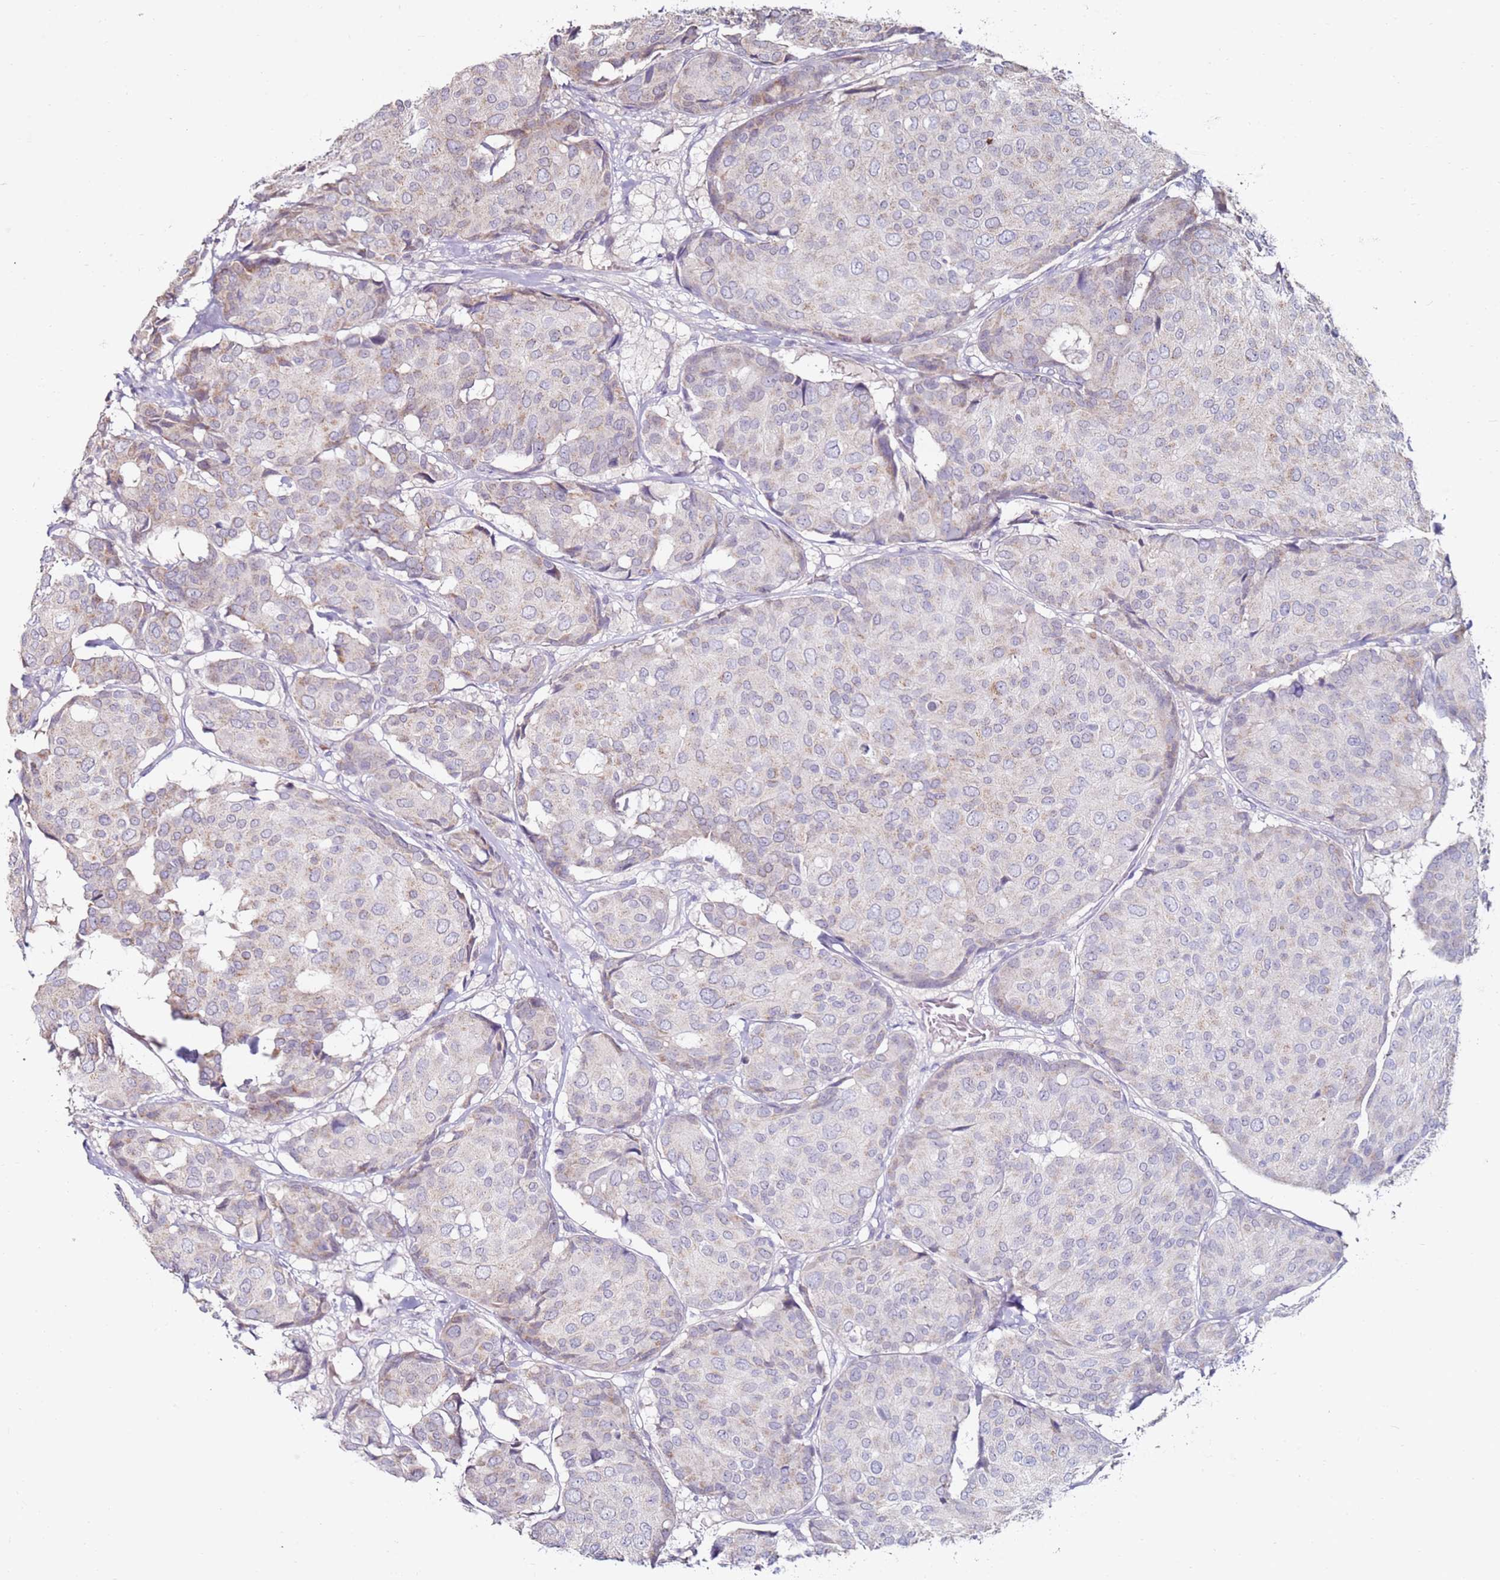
{"staining": {"intensity": "weak", "quantity": "<25%", "location": "cytoplasmic/membranous"}, "tissue": "breast cancer", "cell_type": "Tumor cells", "image_type": "cancer", "snomed": [{"axis": "morphology", "description": "Duct carcinoma"}, {"axis": "topography", "description": "Breast"}], "caption": "A histopathology image of human intraductal carcinoma (breast) is negative for staining in tumor cells. The staining was performed using DAB (3,3'-diaminobenzidine) to visualize the protein expression in brown, while the nuclei were stained in blue with hematoxylin (Magnification: 20x).", "gene": "RARS2", "patient": {"sex": "female", "age": 75}}